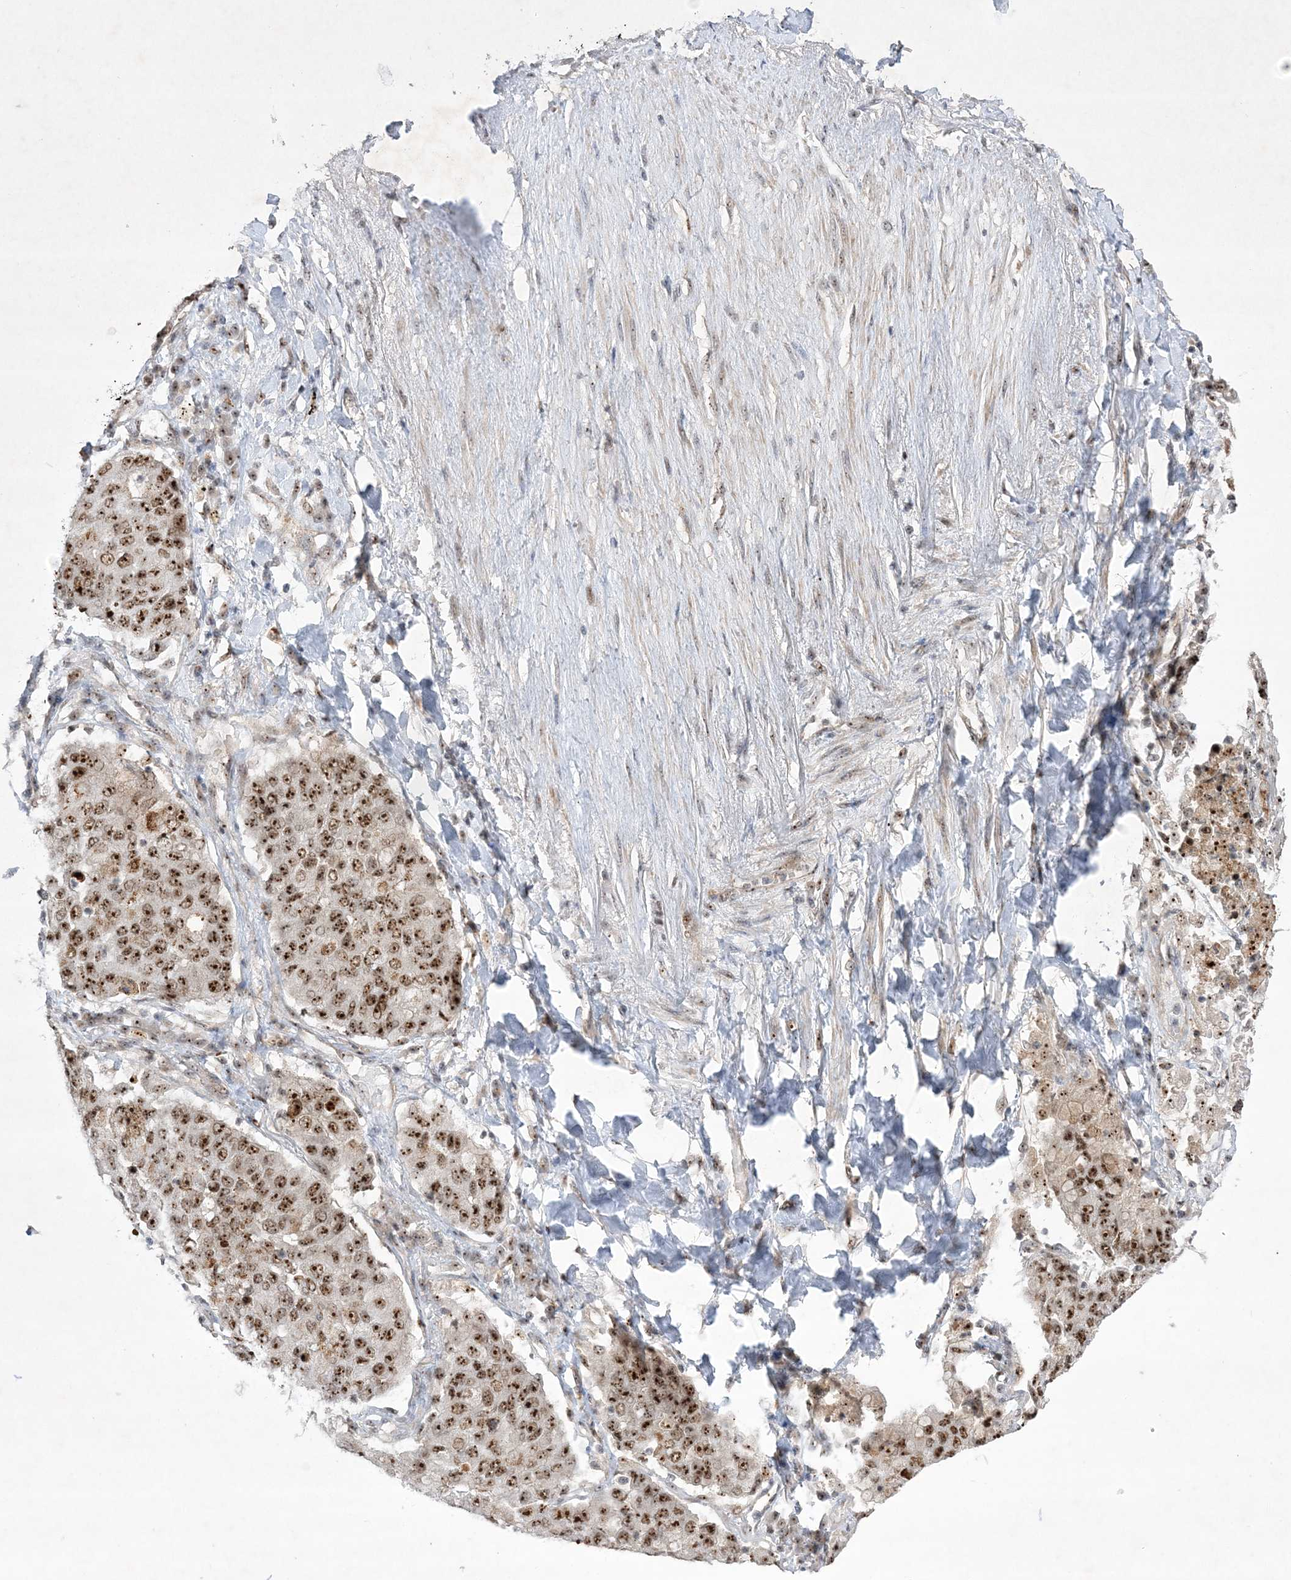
{"staining": {"intensity": "strong", "quantity": ">75%", "location": "nuclear"}, "tissue": "lung cancer", "cell_type": "Tumor cells", "image_type": "cancer", "snomed": [{"axis": "morphology", "description": "Squamous cell carcinoma, NOS"}, {"axis": "topography", "description": "Lung"}], "caption": "The micrograph demonstrates staining of lung cancer, revealing strong nuclear protein expression (brown color) within tumor cells.", "gene": "NPM3", "patient": {"sex": "male", "age": 74}}